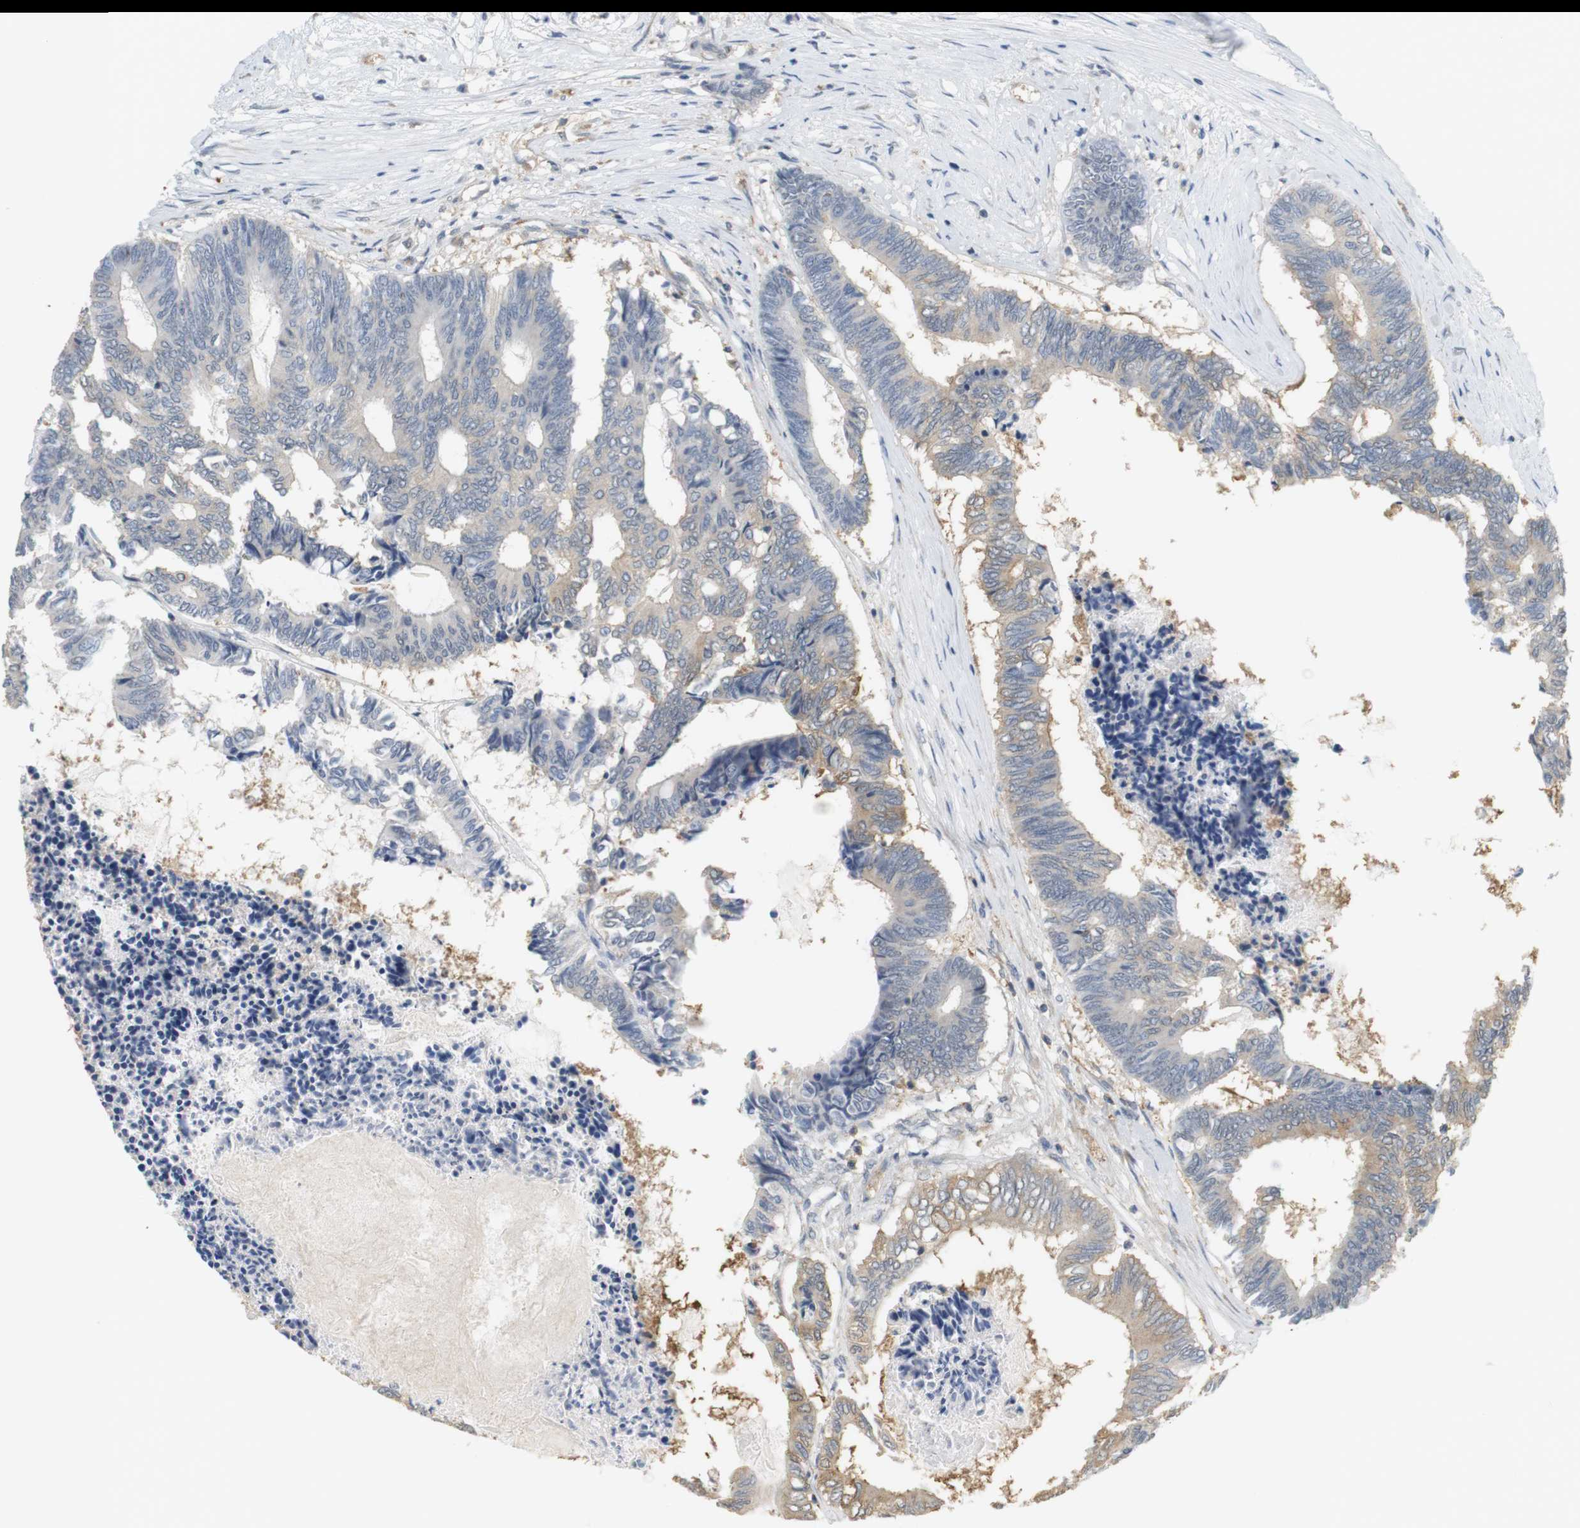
{"staining": {"intensity": "weak", "quantity": "<25%", "location": "cytoplasmic/membranous"}, "tissue": "colorectal cancer", "cell_type": "Tumor cells", "image_type": "cancer", "snomed": [{"axis": "morphology", "description": "Adenocarcinoma, NOS"}, {"axis": "topography", "description": "Rectum"}], "caption": "Tumor cells are negative for brown protein staining in colorectal adenocarcinoma.", "gene": "OSR1", "patient": {"sex": "male", "age": 63}}